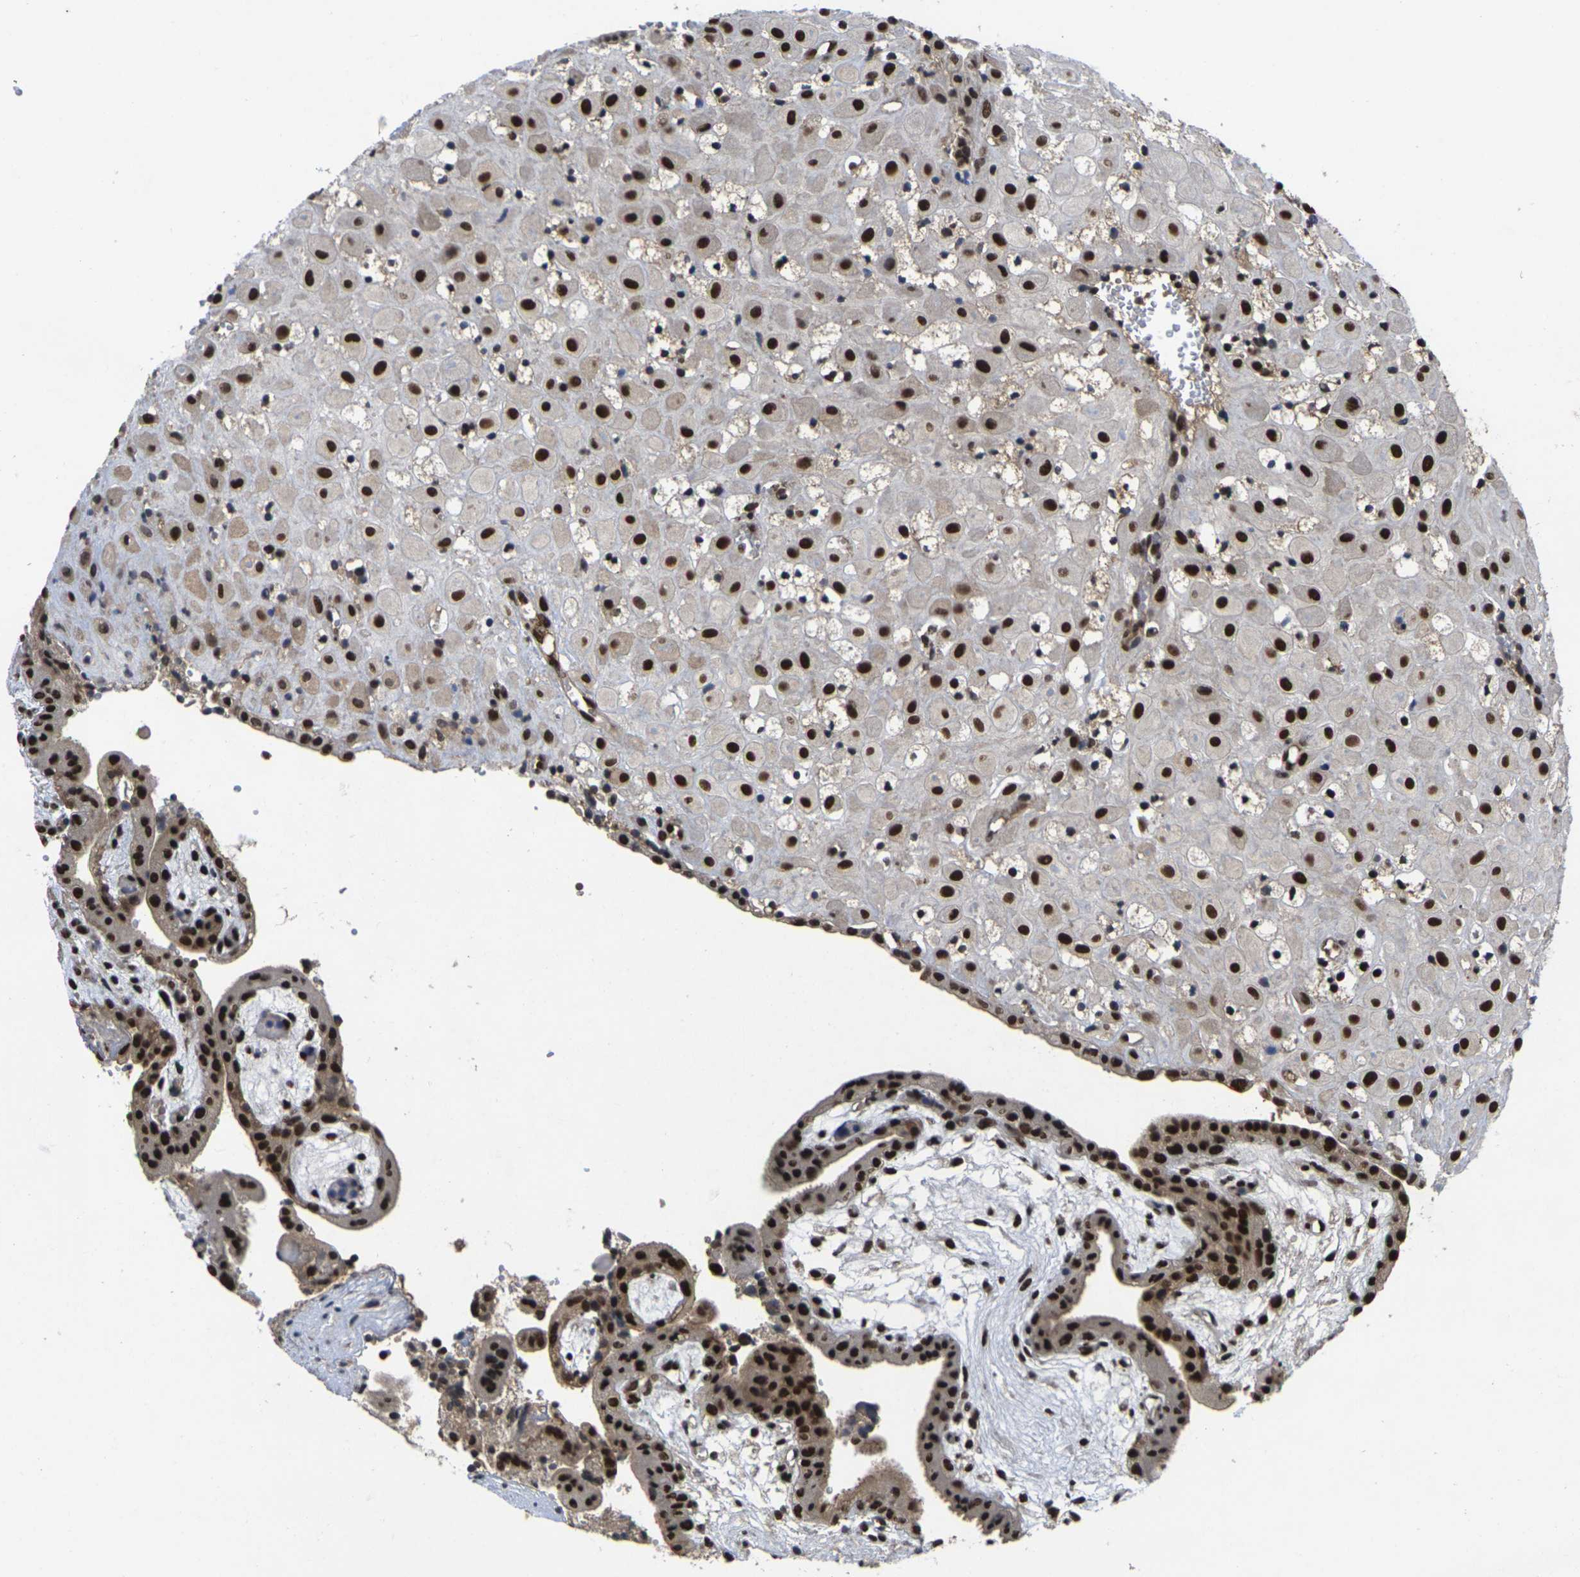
{"staining": {"intensity": "strong", "quantity": ">75%", "location": "nuclear"}, "tissue": "placenta", "cell_type": "Decidual cells", "image_type": "normal", "snomed": [{"axis": "morphology", "description": "Normal tissue, NOS"}, {"axis": "topography", "description": "Placenta"}], "caption": "Immunohistochemistry (IHC) (DAB) staining of unremarkable human placenta exhibits strong nuclear protein staining in about >75% of decidual cells.", "gene": "GTF2E1", "patient": {"sex": "female", "age": 18}}